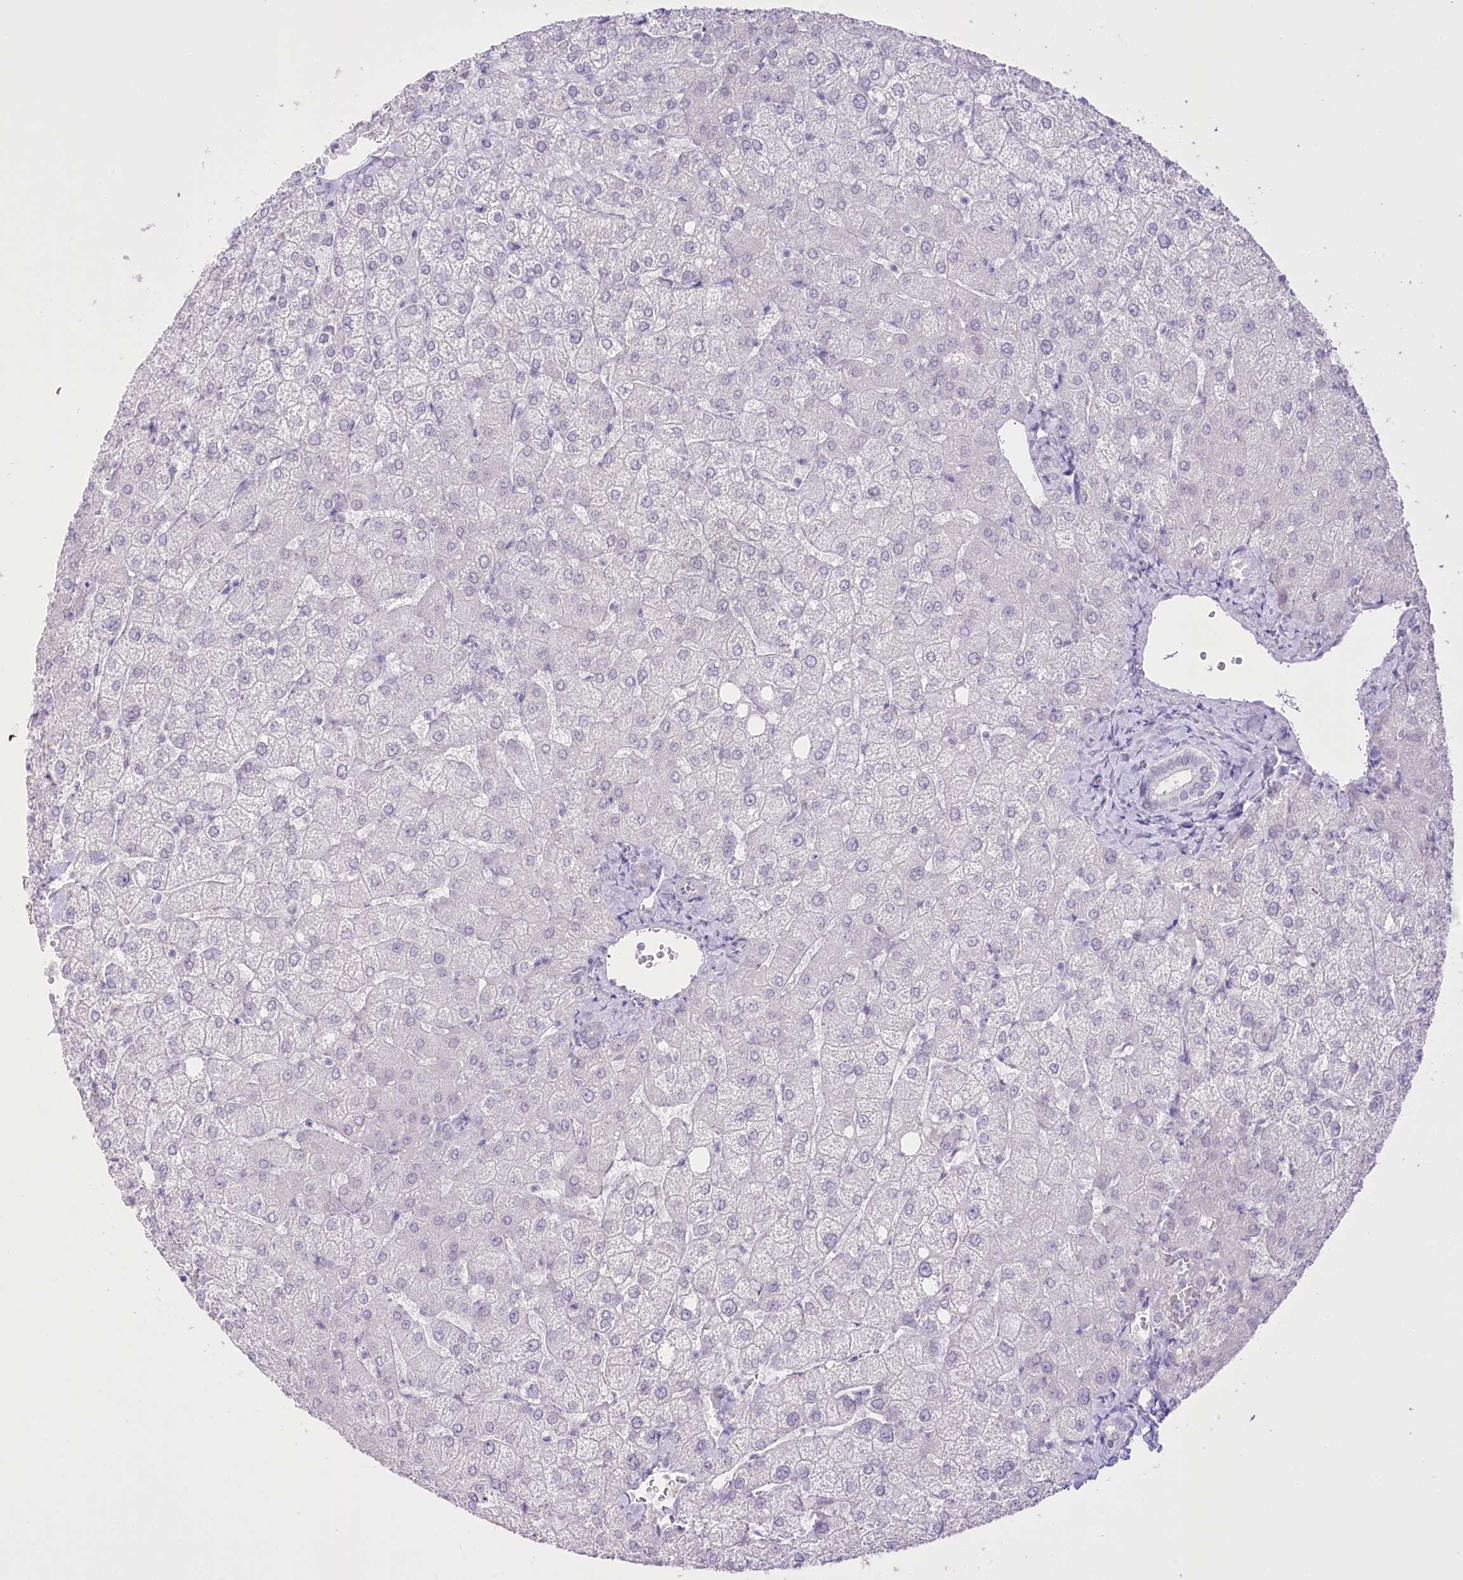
{"staining": {"intensity": "negative", "quantity": "none", "location": "none"}, "tissue": "liver", "cell_type": "Cholangiocytes", "image_type": "normal", "snomed": [{"axis": "morphology", "description": "Normal tissue, NOS"}, {"axis": "topography", "description": "Liver"}], "caption": "There is no significant expression in cholangiocytes of liver. (DAB immunohistochemistry visualized using brightfield microscopy, high magnification).", "gene": "SLC39A10", "patient": {"sex": "female", "age": 54}}